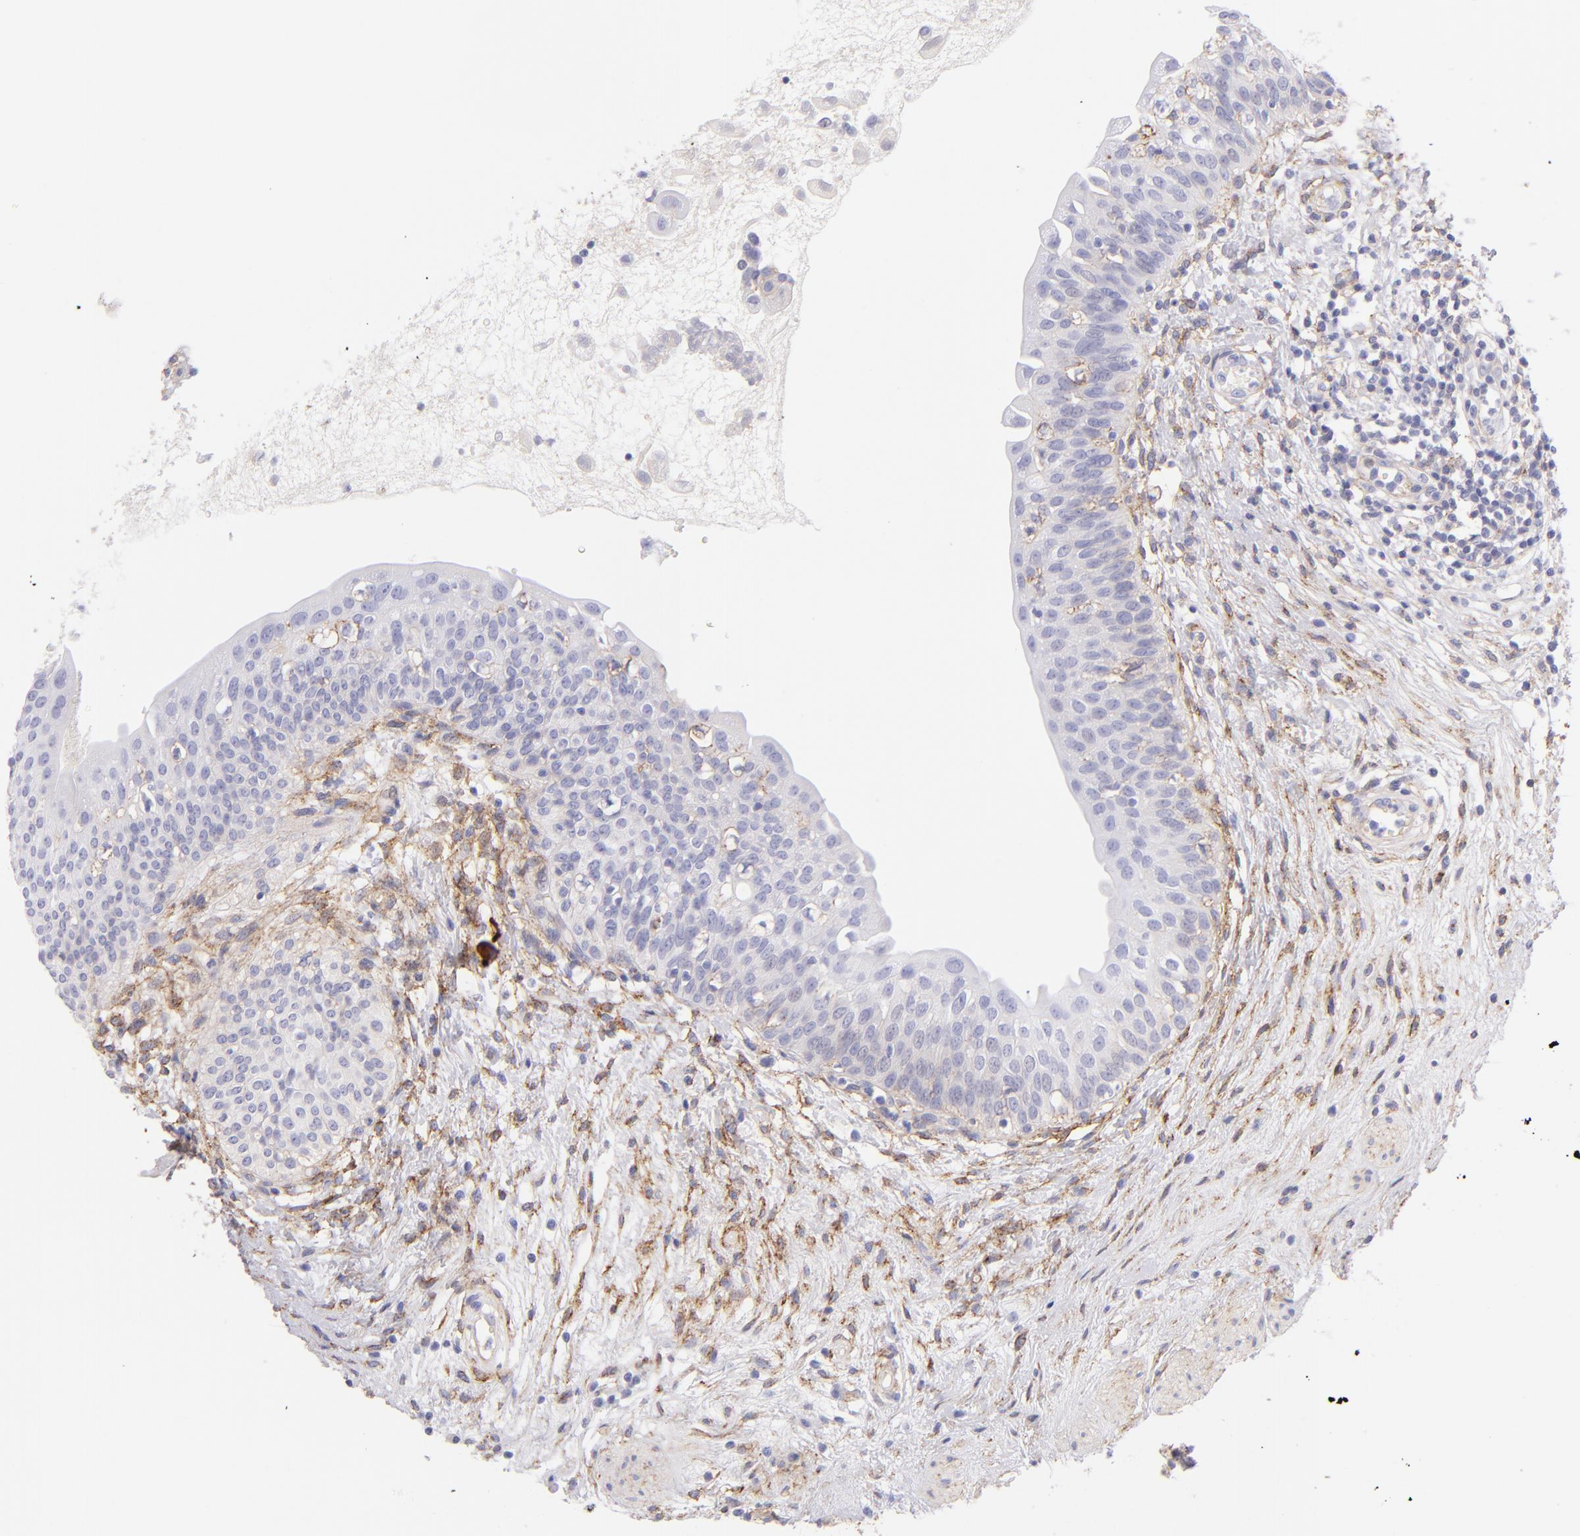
{"staining": {"intensity": "weak", "quantity": "<25%", "location": "cytoplasmic/membranous"}, "tissue": "urinary bladder", "cell_type": "Urothelial cells", "image_type": "normal", "snomed": [{"axis": "morphology", "description": "Normal tissue, NOS"}, {"axis": "topography", "description": "Urinary bladder"}], "caption": "The image shows no staining of urothelial cells in unremarkable urinary bladder.", "gene": "CD81", "patient": {"sex": "female", "age": 55}}